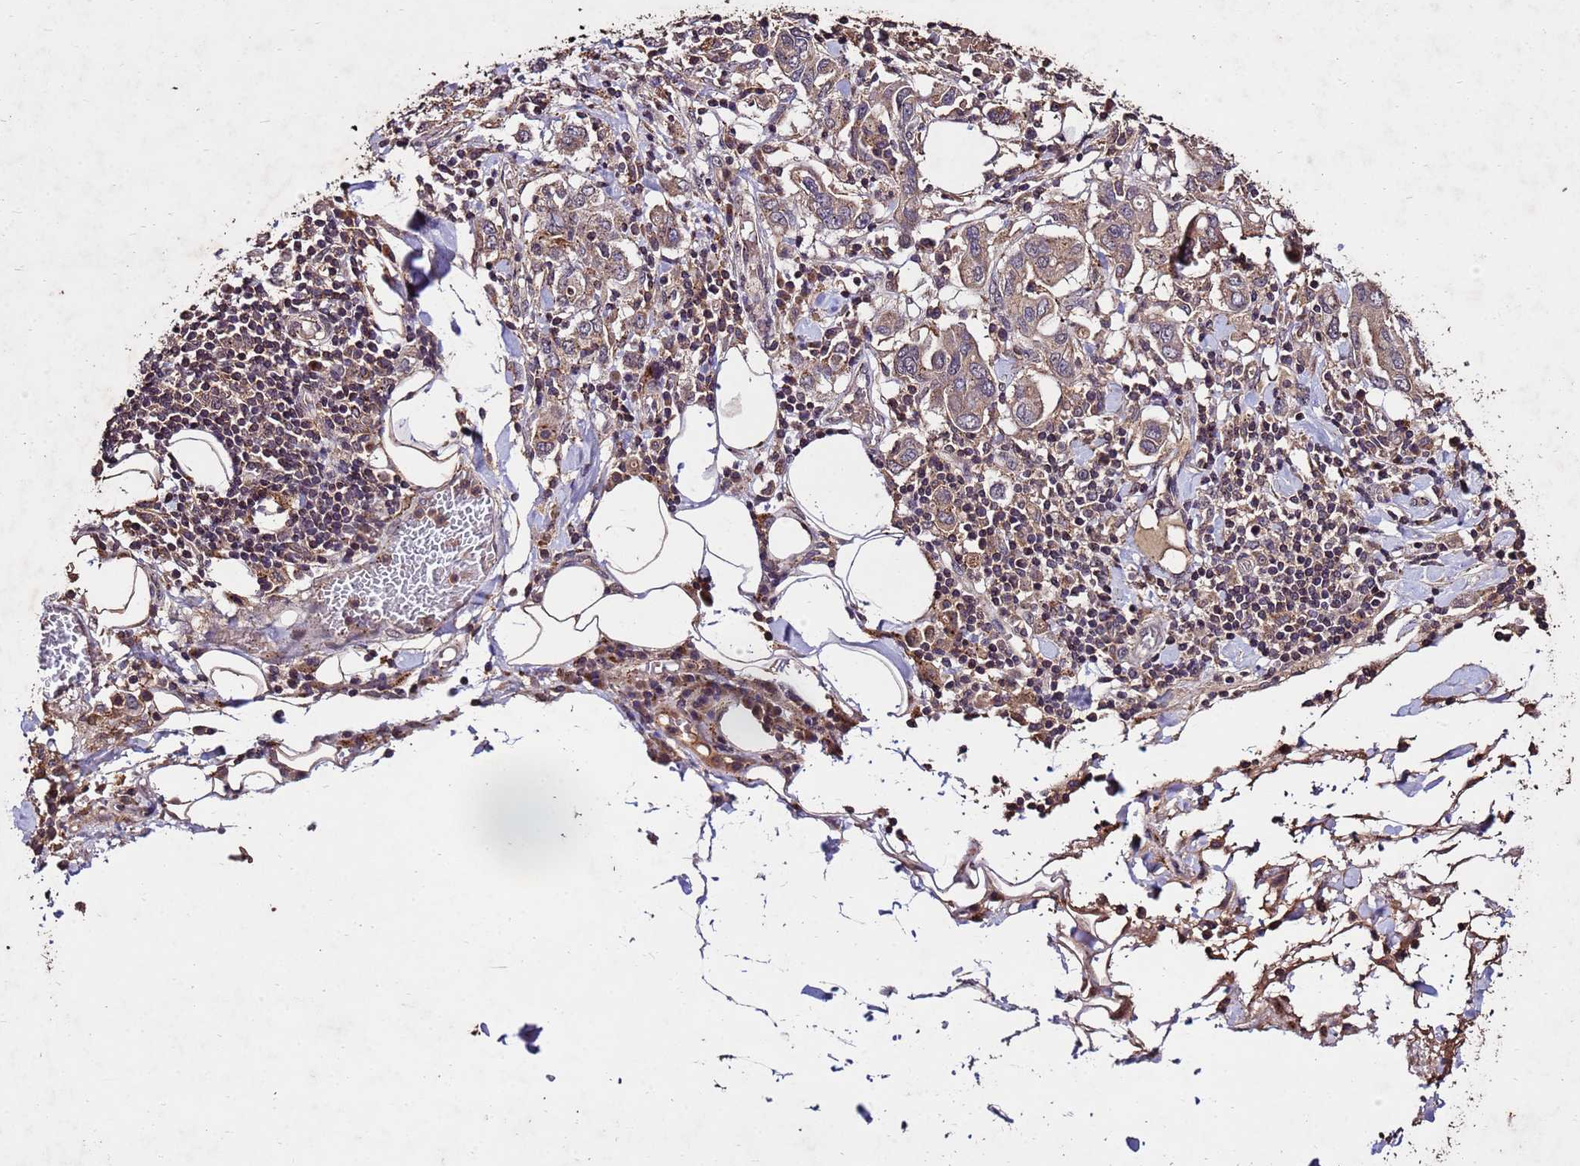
{"staining": {"intensity": "moderate", "quantity": ">75%", "location": "cytoplasmic/membranous"}, "tissue": "stomach cancer", "cell_type": "Tumor cells", "image_type": "cancer", "snomed": [{"axis": "morphology", "description": "Adenocarcinoma, NOS"}, {"axis": "topography", "description": "Stomach, upper"}, {"axis": "topography", "description": "Stomach"}], "caption": "Stomach cancer stained with immunohistochemistry demonstrates moderate cytoplasmic/membranous staining in approximately >75% of tumor cells.", "gene": "TOR4A", "patient": {"sex": "male", "age": 62}}